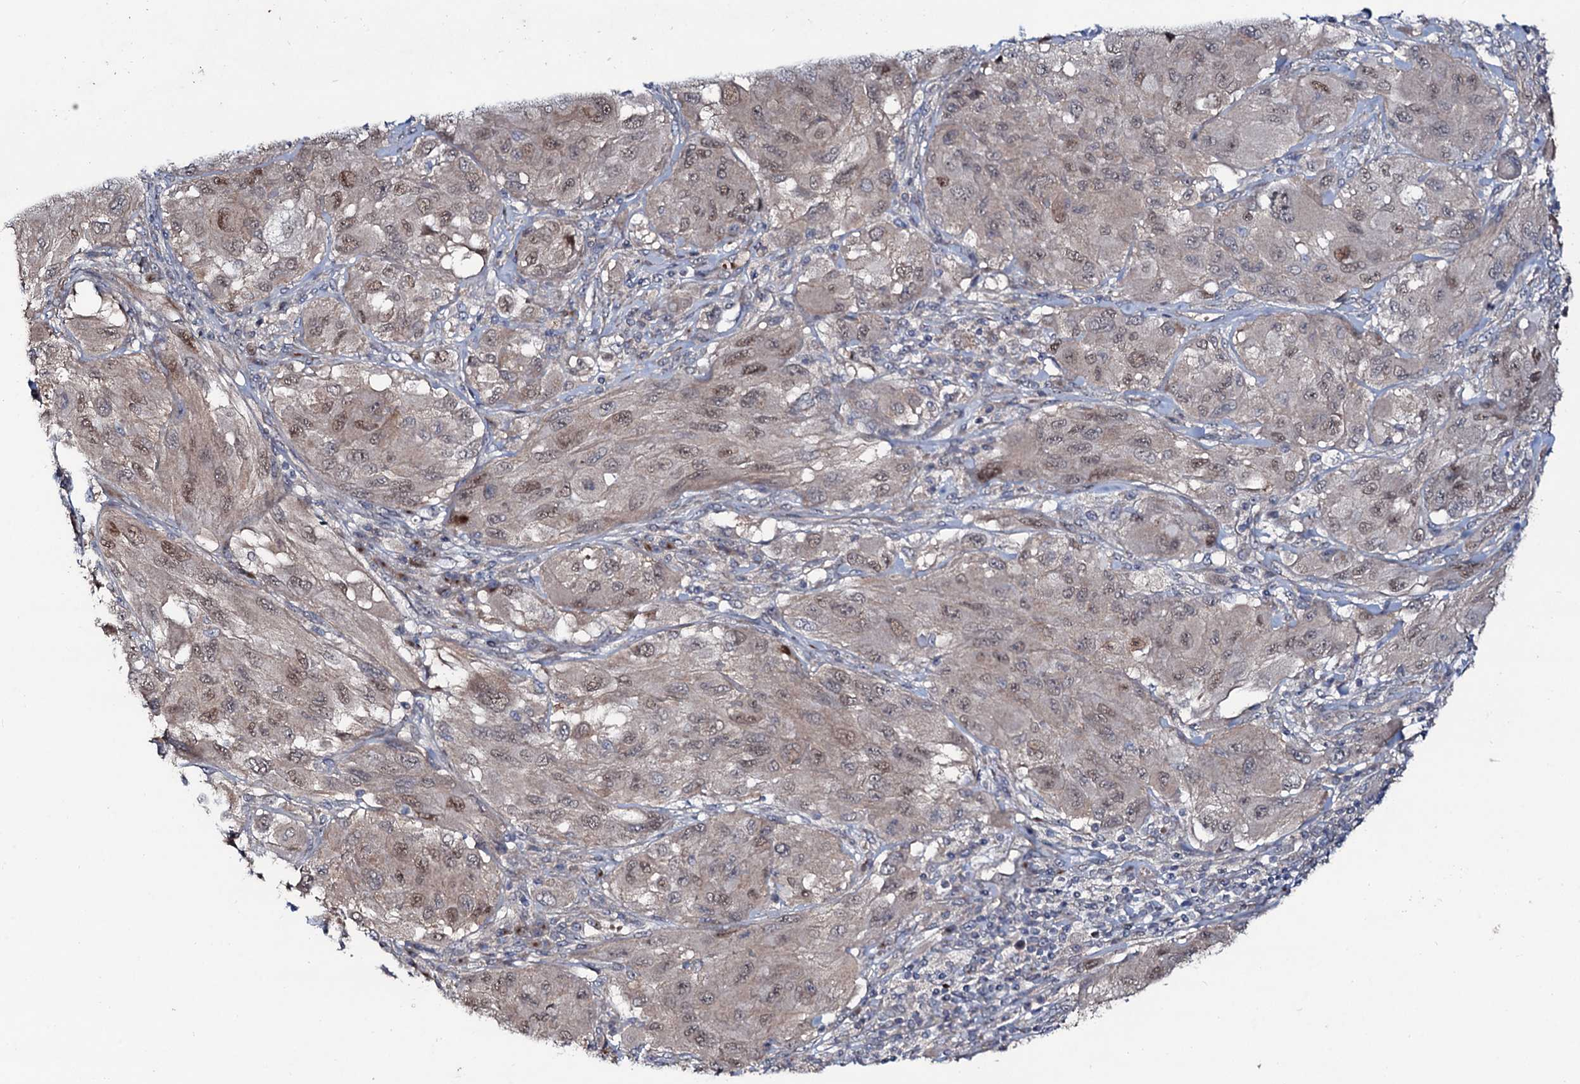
{"staining": {"intensity": "weak", "quantity": ">75%", "location": "nuclear"}, "tissue": "melanoma", "cell_type": "Tumor cells", "image_type": "cancer", "snomed": [{"axis": "morphology", "description": "Malignant melanoma, NOS"}, {"axis": "topography", "description": "Skin"}], "caption": "Human melanoma stained for a protein (brown) reveals weak nuclear positive staining in approximately >75% of tumor cells.", "gene": "COG6", "patient": {"sex": "female", "age": 91}}